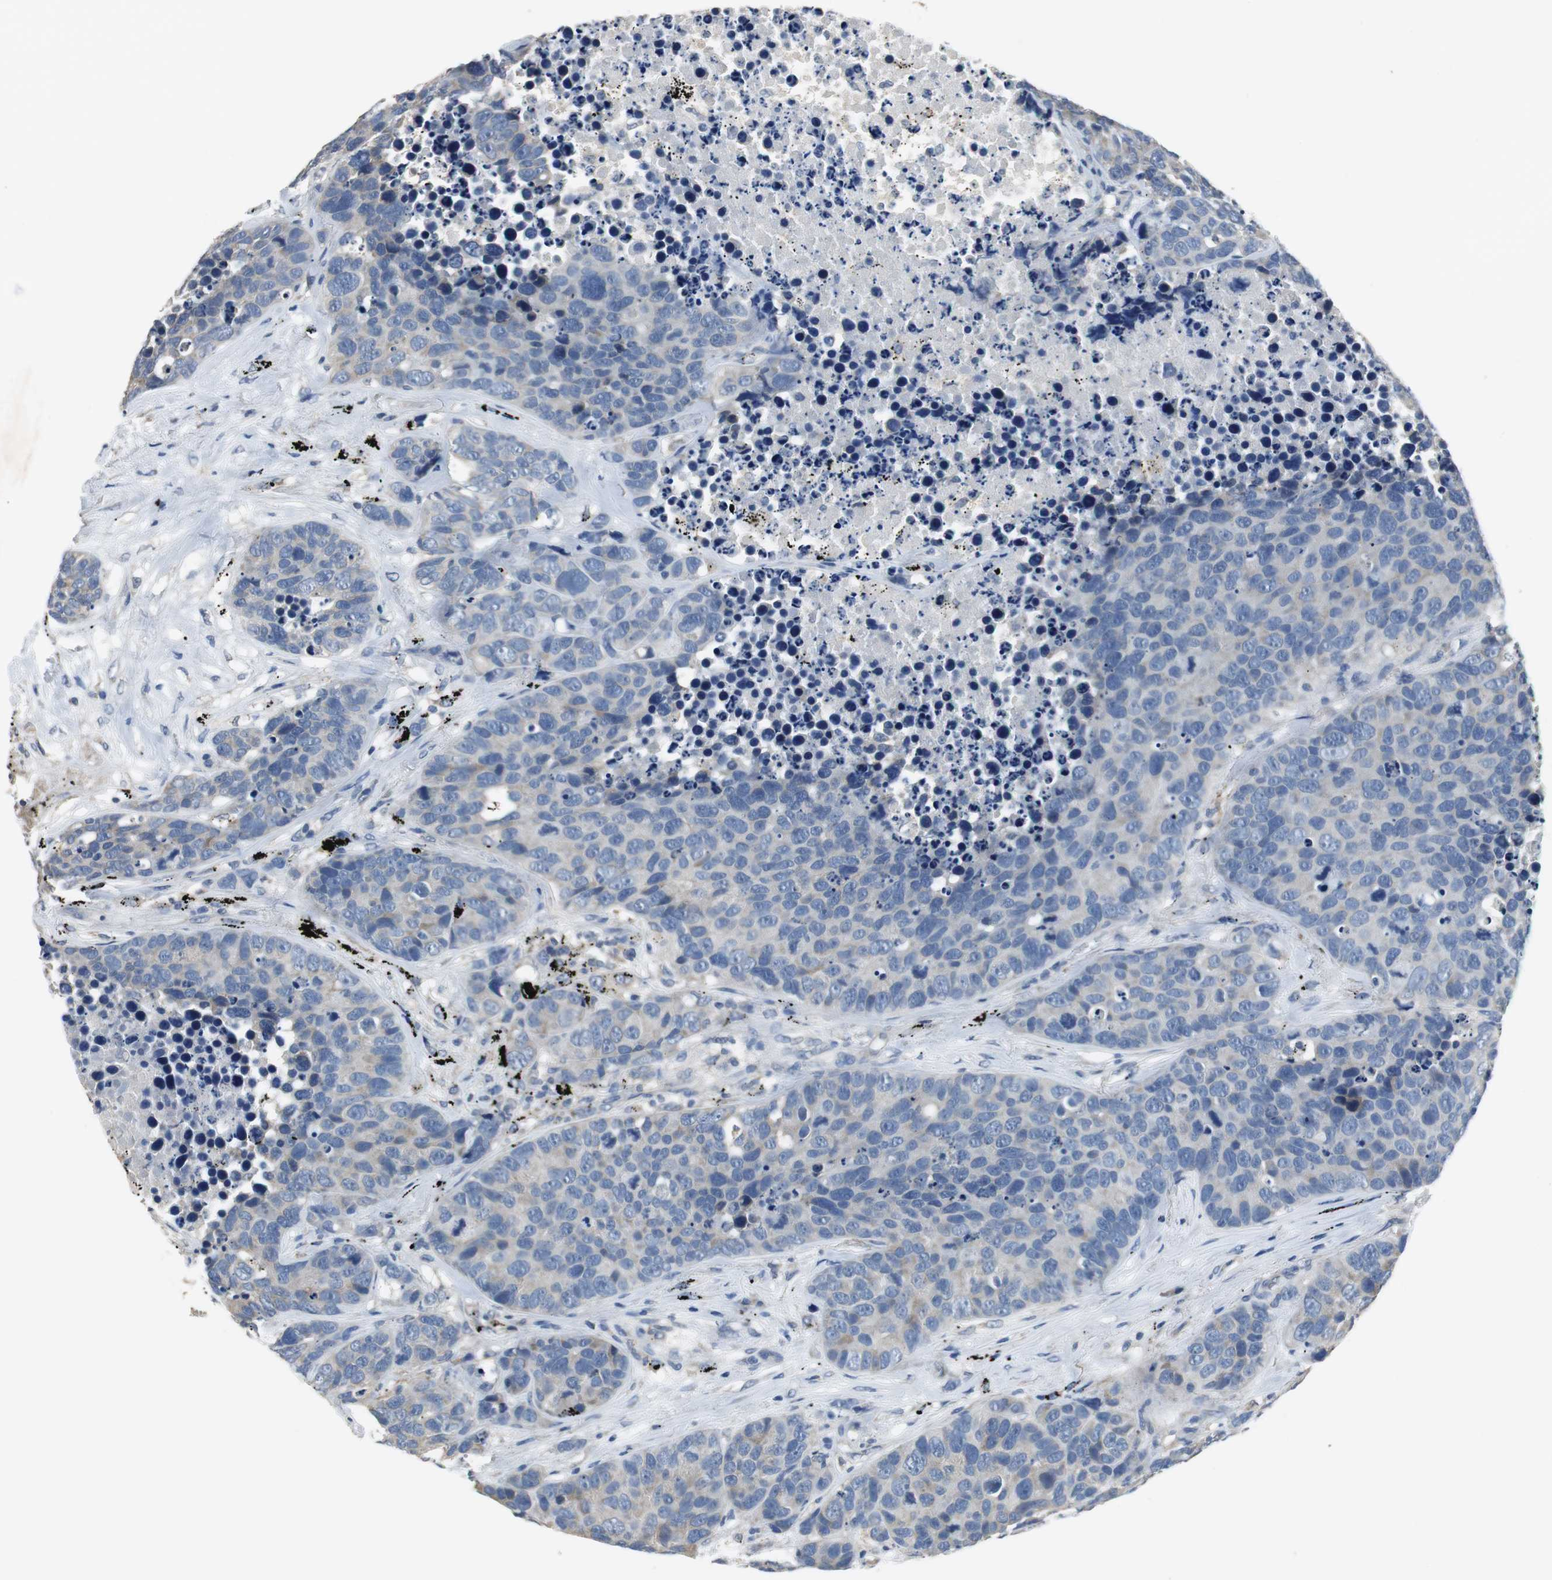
{"staining": {"intensity": "negative", "quantity": "none", "location": "none"}, "tissue": "carcinoid", "cell_type": "Tumor cells", "image_type": "cancer", "snomed": [{"axis": "morphology", "description": "Carcinoid, malignant, NOS"}, {"axis": "topography", "description": "Lung"}], "caption": "This is an immunohistochemistry histopathology image of malignant carcinoid. There is no expression in tumor cells.", "gene": "MTIF2", "patient": {"sex": "male", "age": 60}}